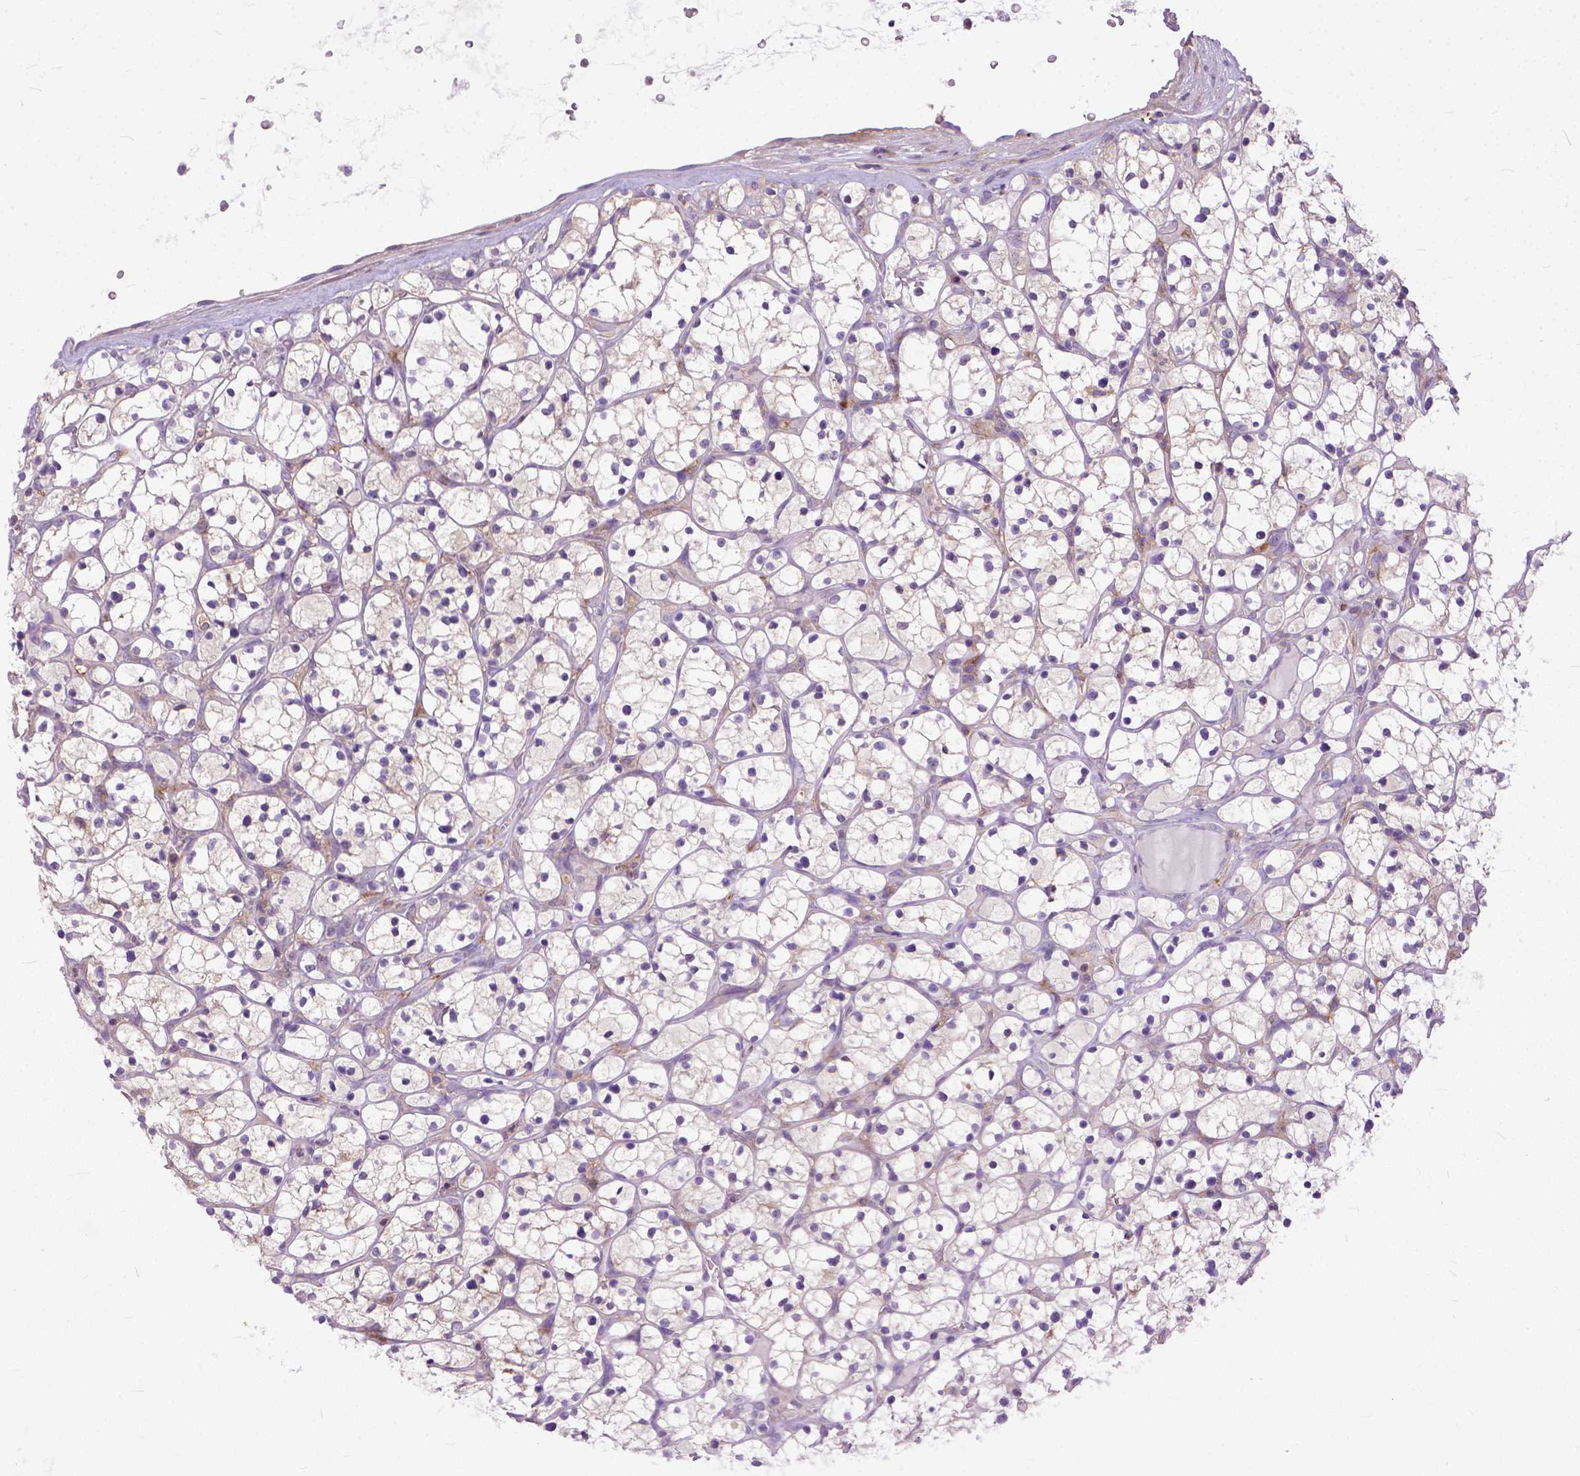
{"staining": {"intensity": "negative", "quantity": "none", "location": "none"}, "tissue": "renal cancer", "cell_type": "Tumor cells", "image_type": "cancer", "snomed": [{"axis": "morphology", "description": "Adenocarcinoma, NOS"}, {"axis": "topography", "description": "Kidney"}], "caption": "Immunohistochemistry of human renal cancer (adenocarcinoma) shows no staining in tumor cells.", "gene": "NAMPT", "patient": {"sex": "female", "age": 64}}